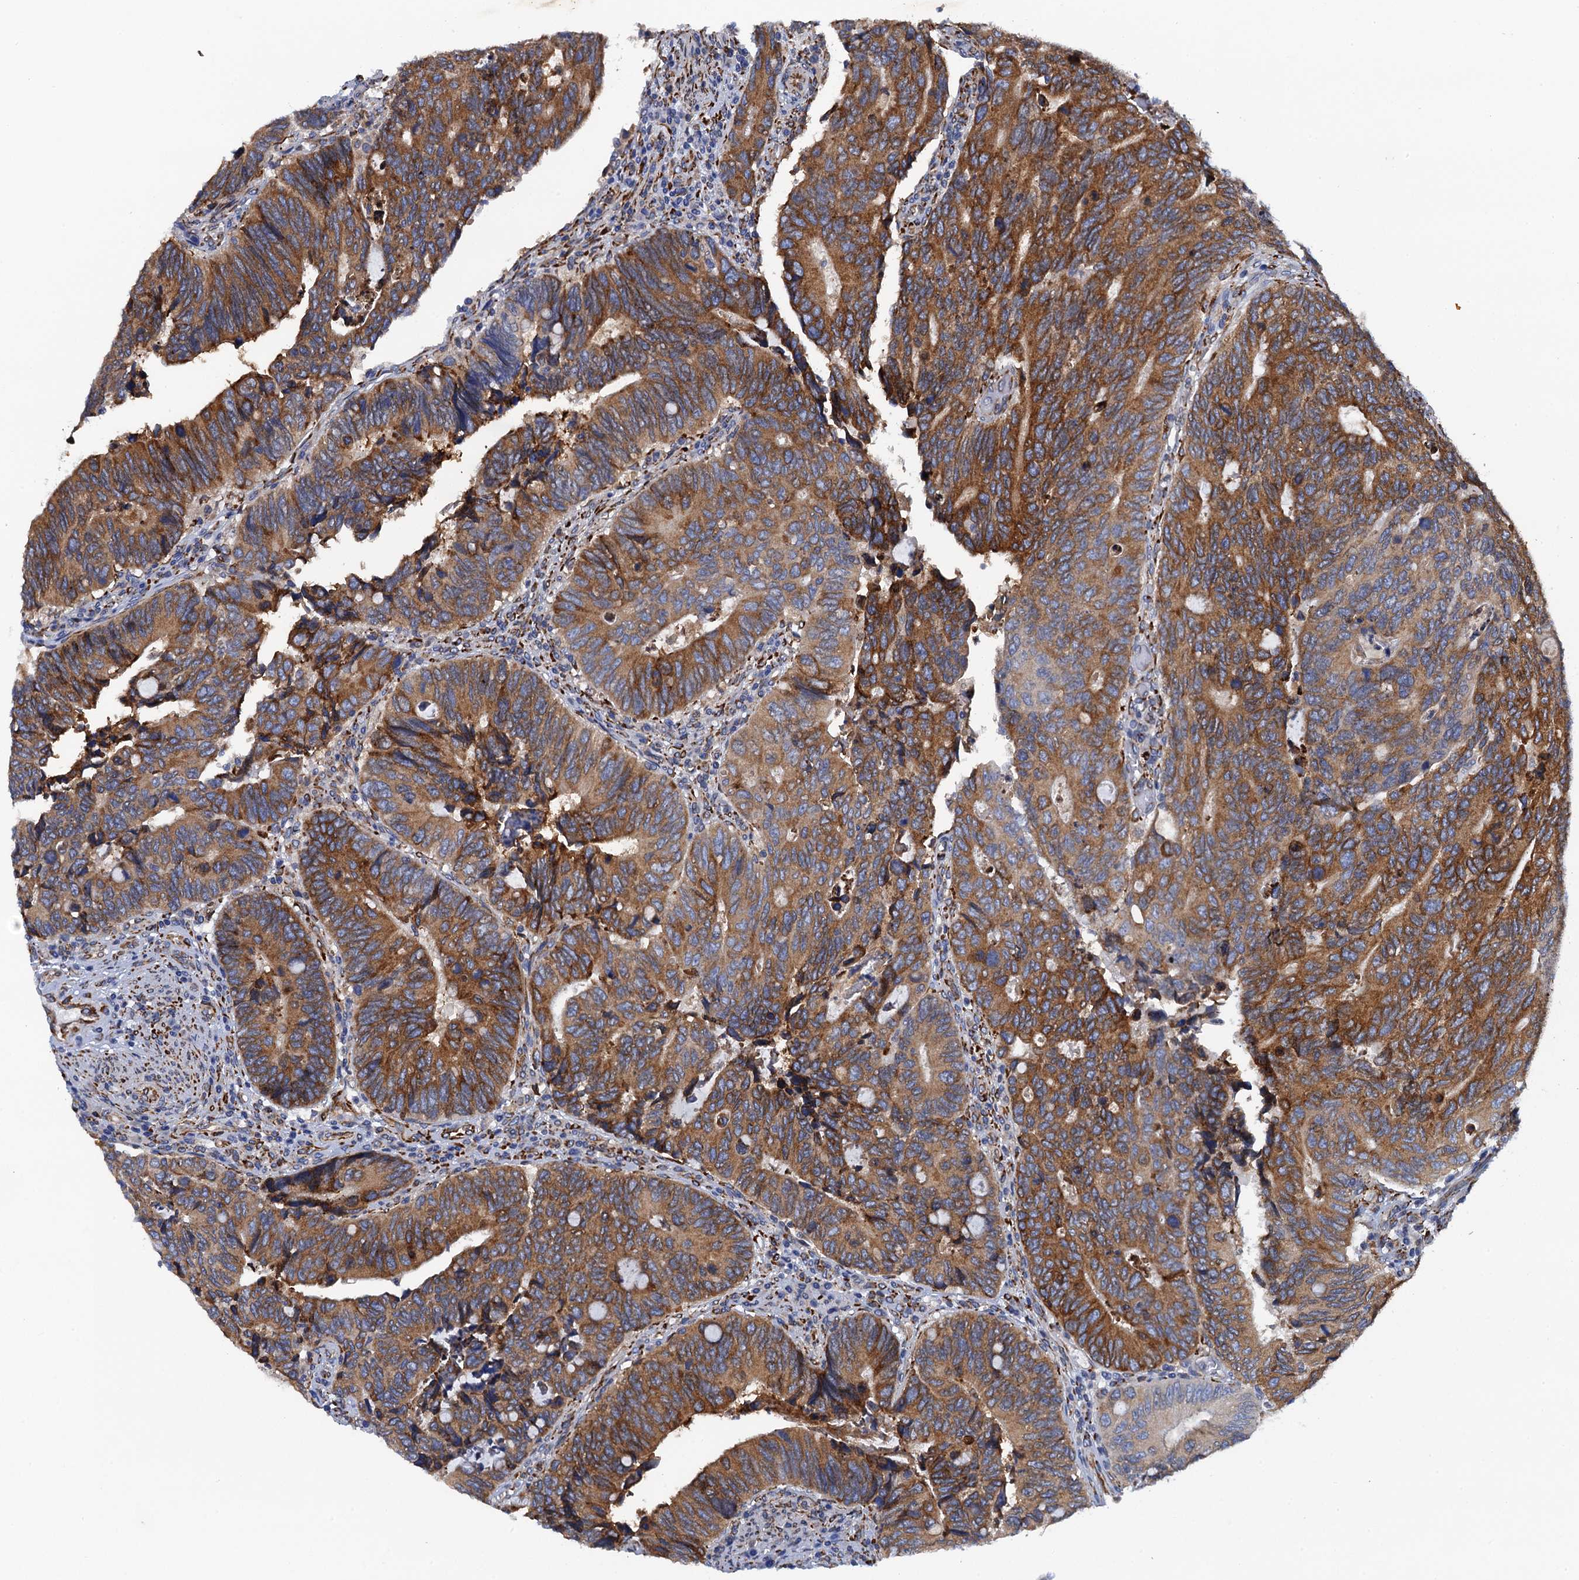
{"staining": {"intensity": "strong", "quantity": ">75%", "location": "cytoplasmic/membranous"}, "tissue": "colorectal cancer", "cell_type": "Tumor cells", "image_type": "cancer", "snomed": [{"axis": "morphology", "description": "Adenocarcinoma, NOS"}, {"axis": "topography", "description": "Colon"}], "caption": "The photomicrograph reveals immunohistochemical staining of adenocarcinoma (colorectal). There is strong cytoplasmic/membranous expression is identified in approximately >75% of tumor cells.", "gene": "POGLUT3", "patient": {"sex": "male", "age": 87}}